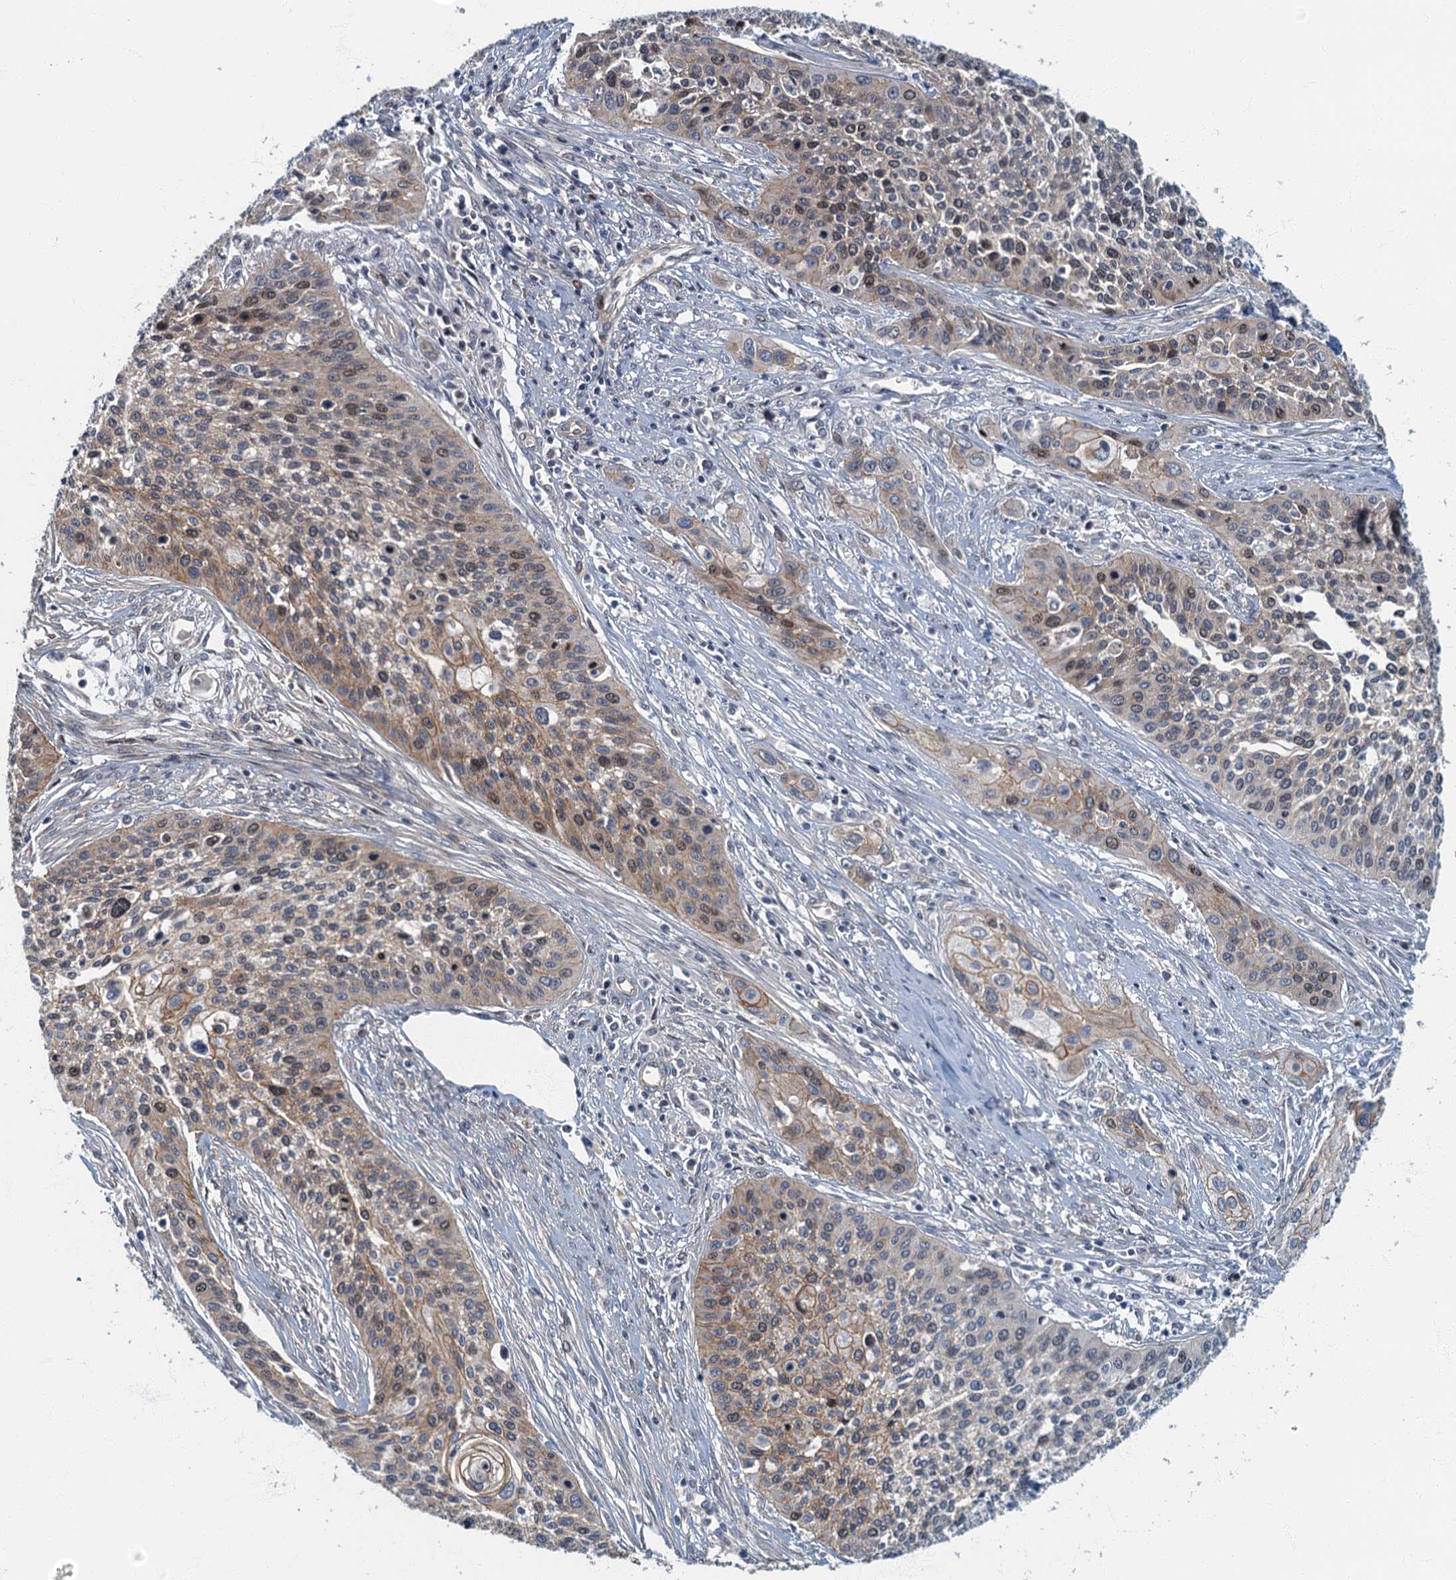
{"staining": {"intensity": "weak", "quantity": "25%-75%", "location": "cytoplasmic/membranous"}, "tissue": "cervical cancer", "cell_type": "Tumor cells", "image_type": "cancer", "snomed": [{"axis": "morphology", "description": "Squamous cell carcinoma, NOS"}, {"axis": "topography", "description": "Cervix"}], "caption": "Immunohistochemistry histopathology image of human cervical cancer stained for a protein (brown), which exhibits low levels of weak cytoplasmic/membranous positivity in approximately 25%-75% of tumor cells.", "gene": "CKAP2L", "patient": {"sex": "female", "age": 34}}